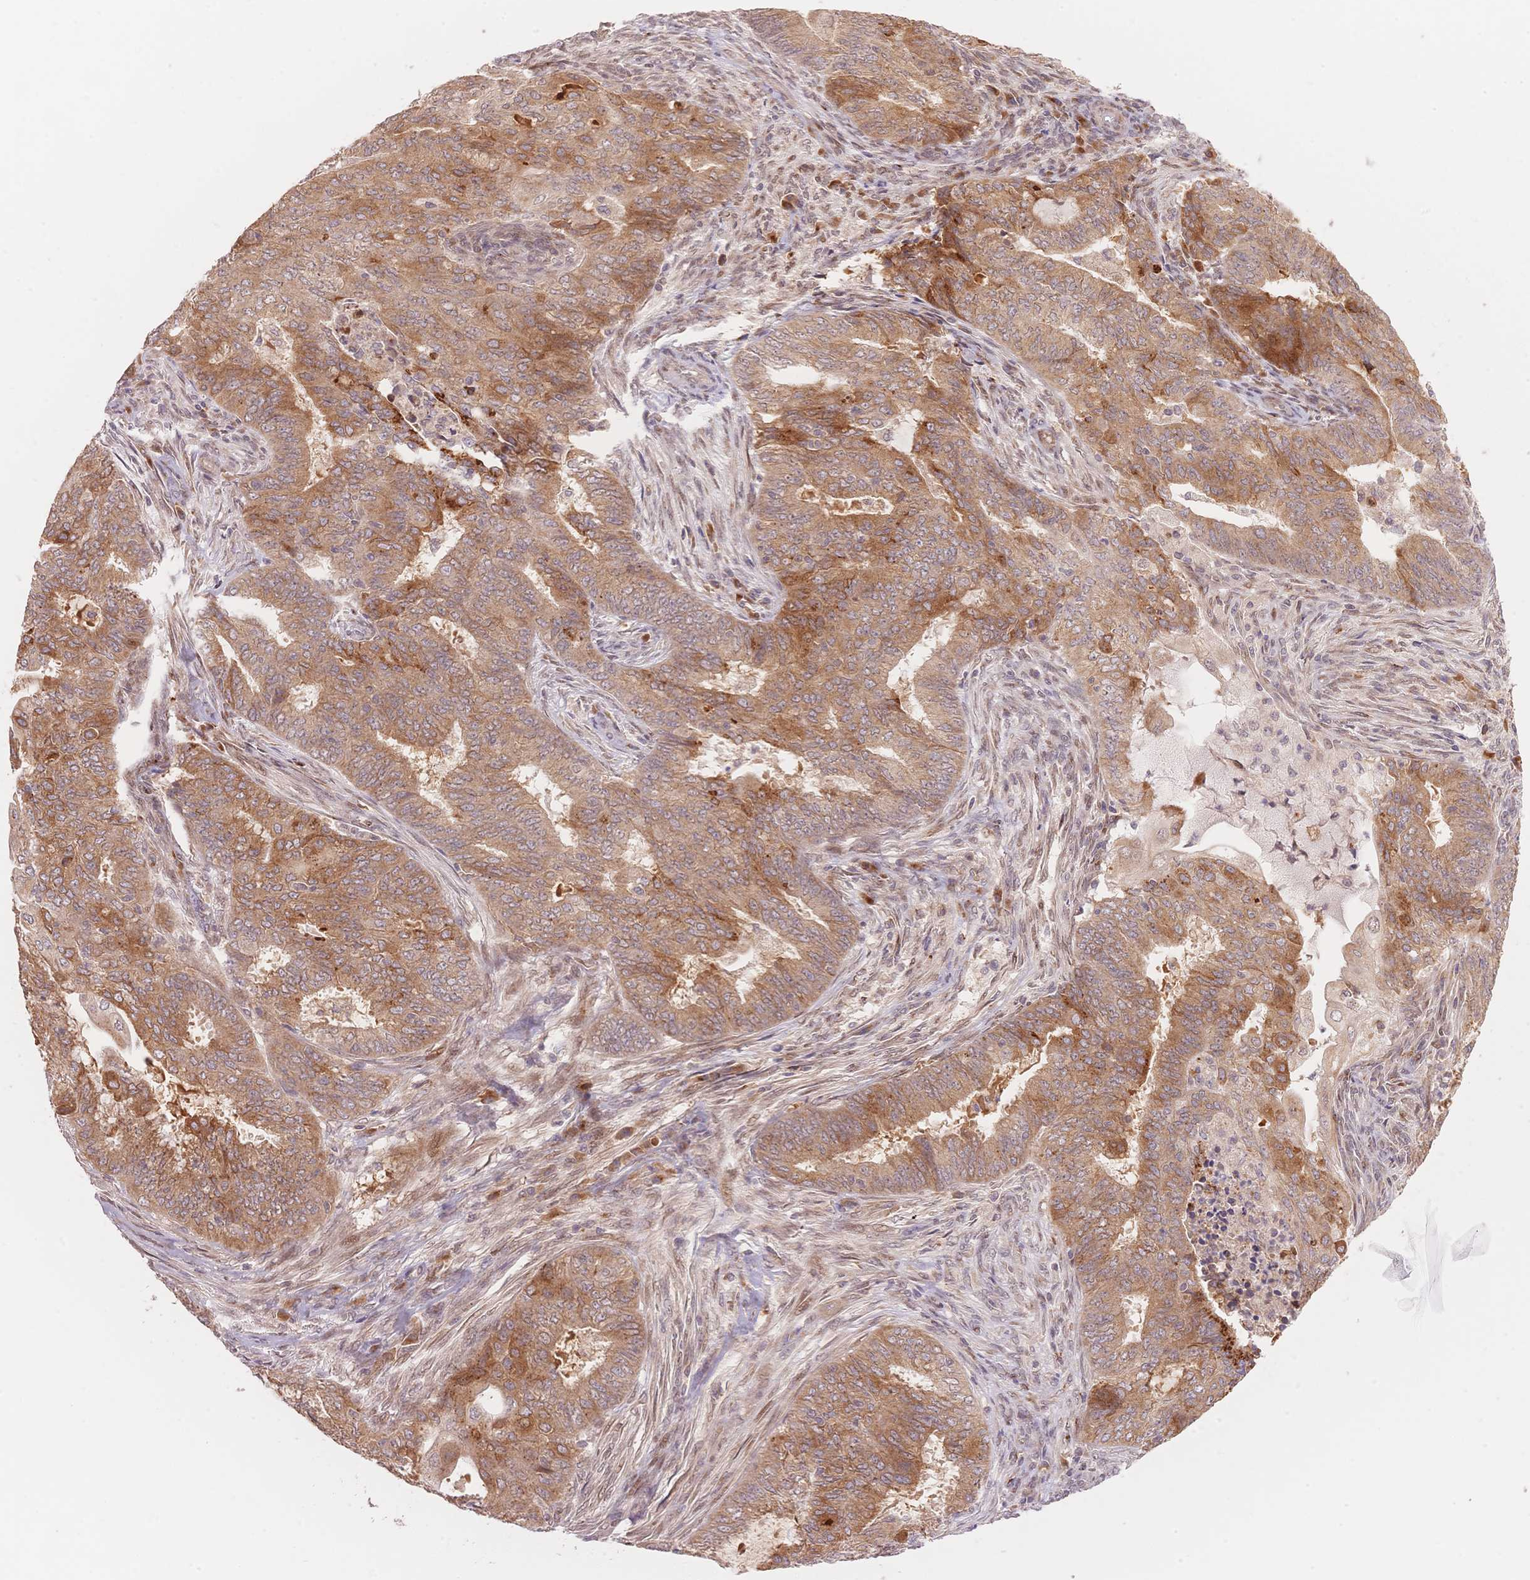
{"staining": {"intensity": "moderate", "quantity": ">75%", "location": "cytoplasmic/membranous"}, "tissue": "endometrial cancer", "cell_type": "Tumor cells", "image_type": "cancer", "snomed": [{"axis": "morphology", "description": "Adenocarcinoma, NOS"}, {"axis": "topography", "description": "Endometrium"}], "caption": "Immunohistochemical staining of human adenocarcinoma (endometrial) exhibits medium levels of moderate cytoplasmic/membranous protein expression in approximately >75% of tumor cells. (DAB IHC with brightfield microscopy, high magnification).", "gene": "STK39", "patient": {"sex": "female", "age": 62}}